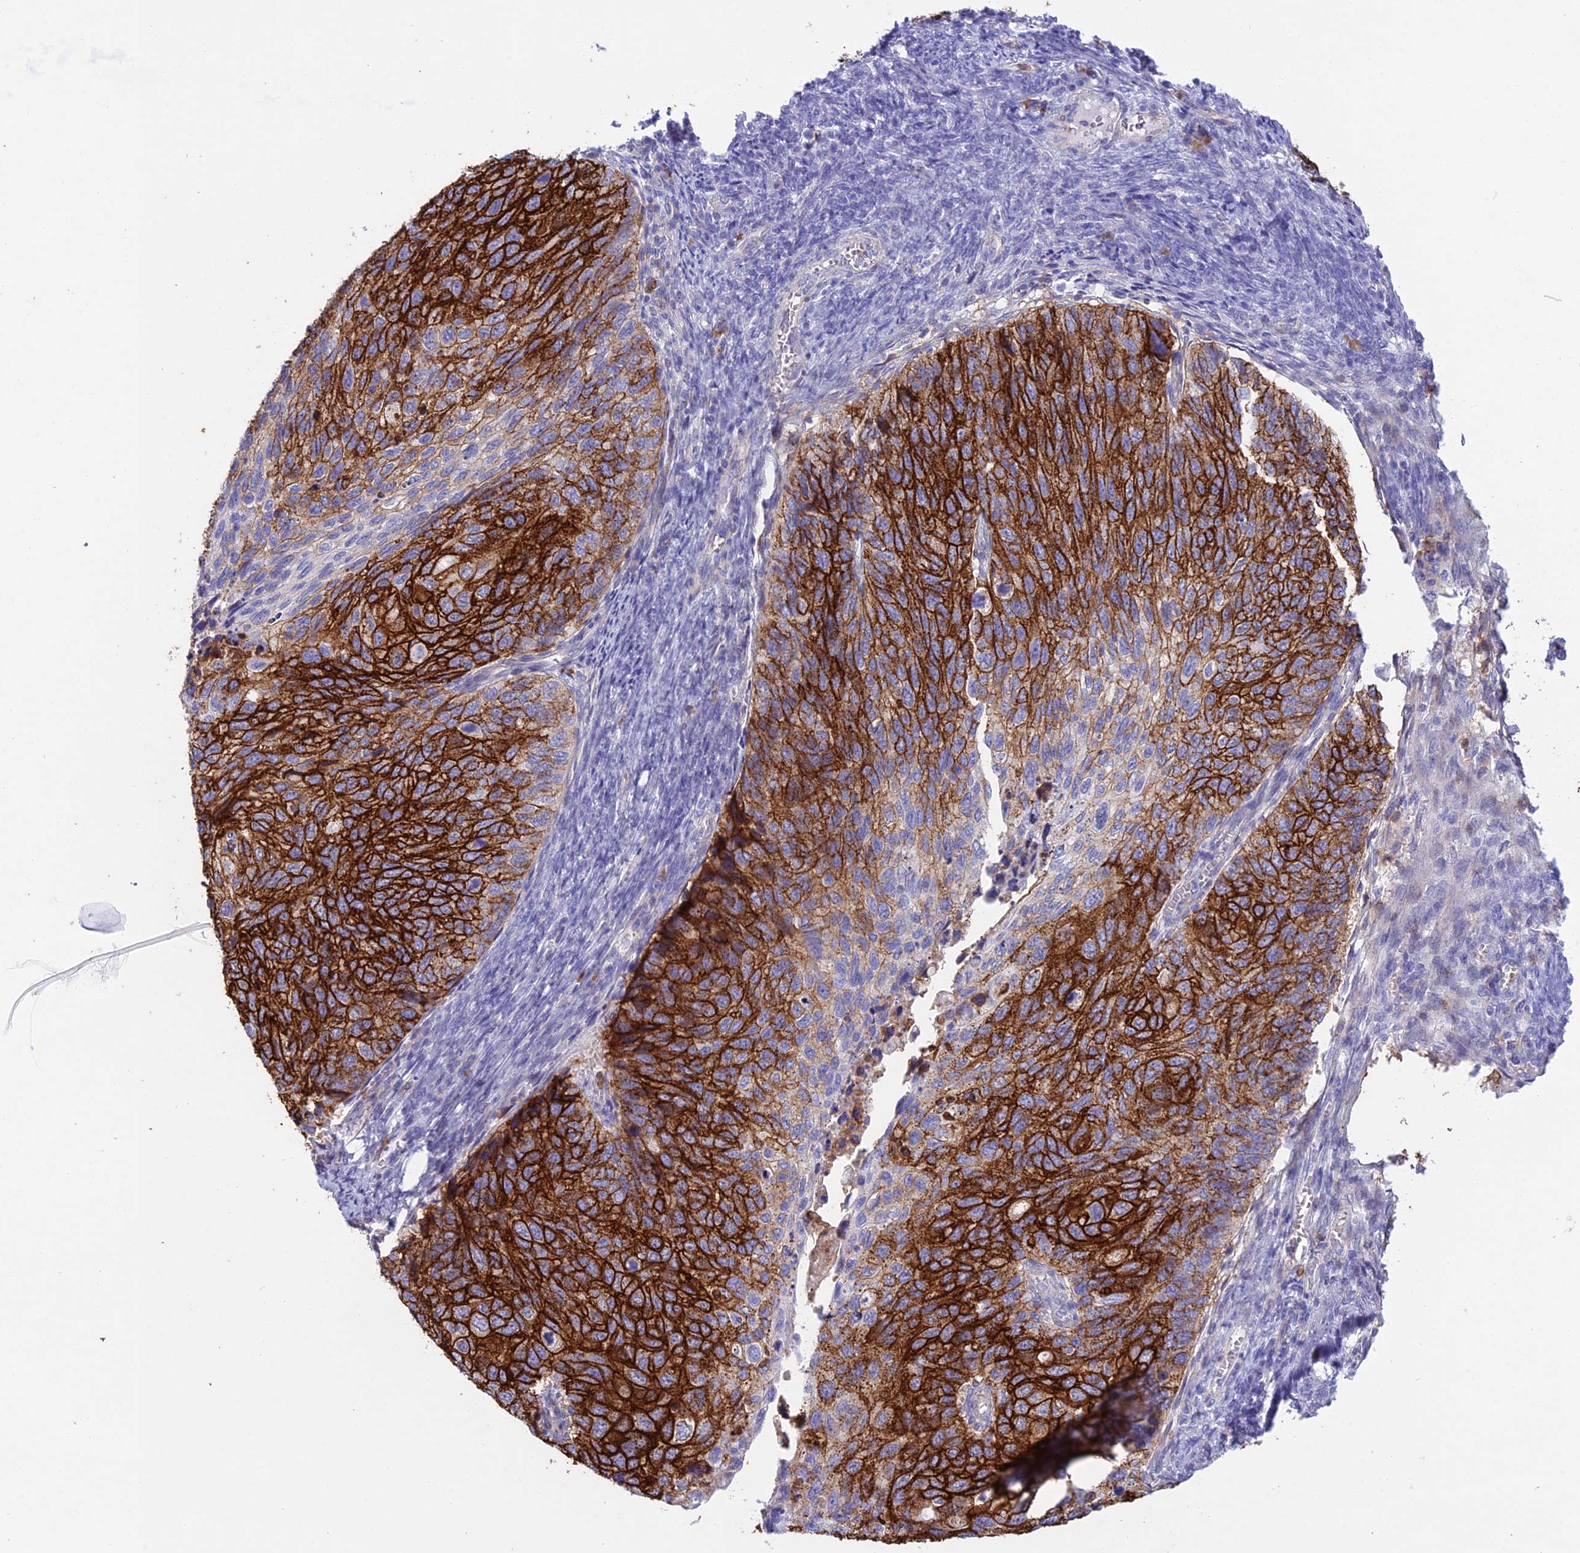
{"staining": {"intensity": "strong", "quantity": ">75%", "location": "cytoplasmic/membranous"}, "tissue": "cervical cancer", "cell_type": "Tumor cells", "image_type": "cancer", "snomed": [{"axis": "morphology", "description": "Squamous cell carcinoma, NOS"}, {"axis": "topography", "description": "Cervix"}], "caption": "This micrograph reveals IHC staining of cervical cancer (squamous cell carcinoma), with high strong cytoplasmic/membranous positivity in approximately >75% of tumor cells.", "gene": "OR1Q1", "patient": {"sex": "female", "age": 70}}